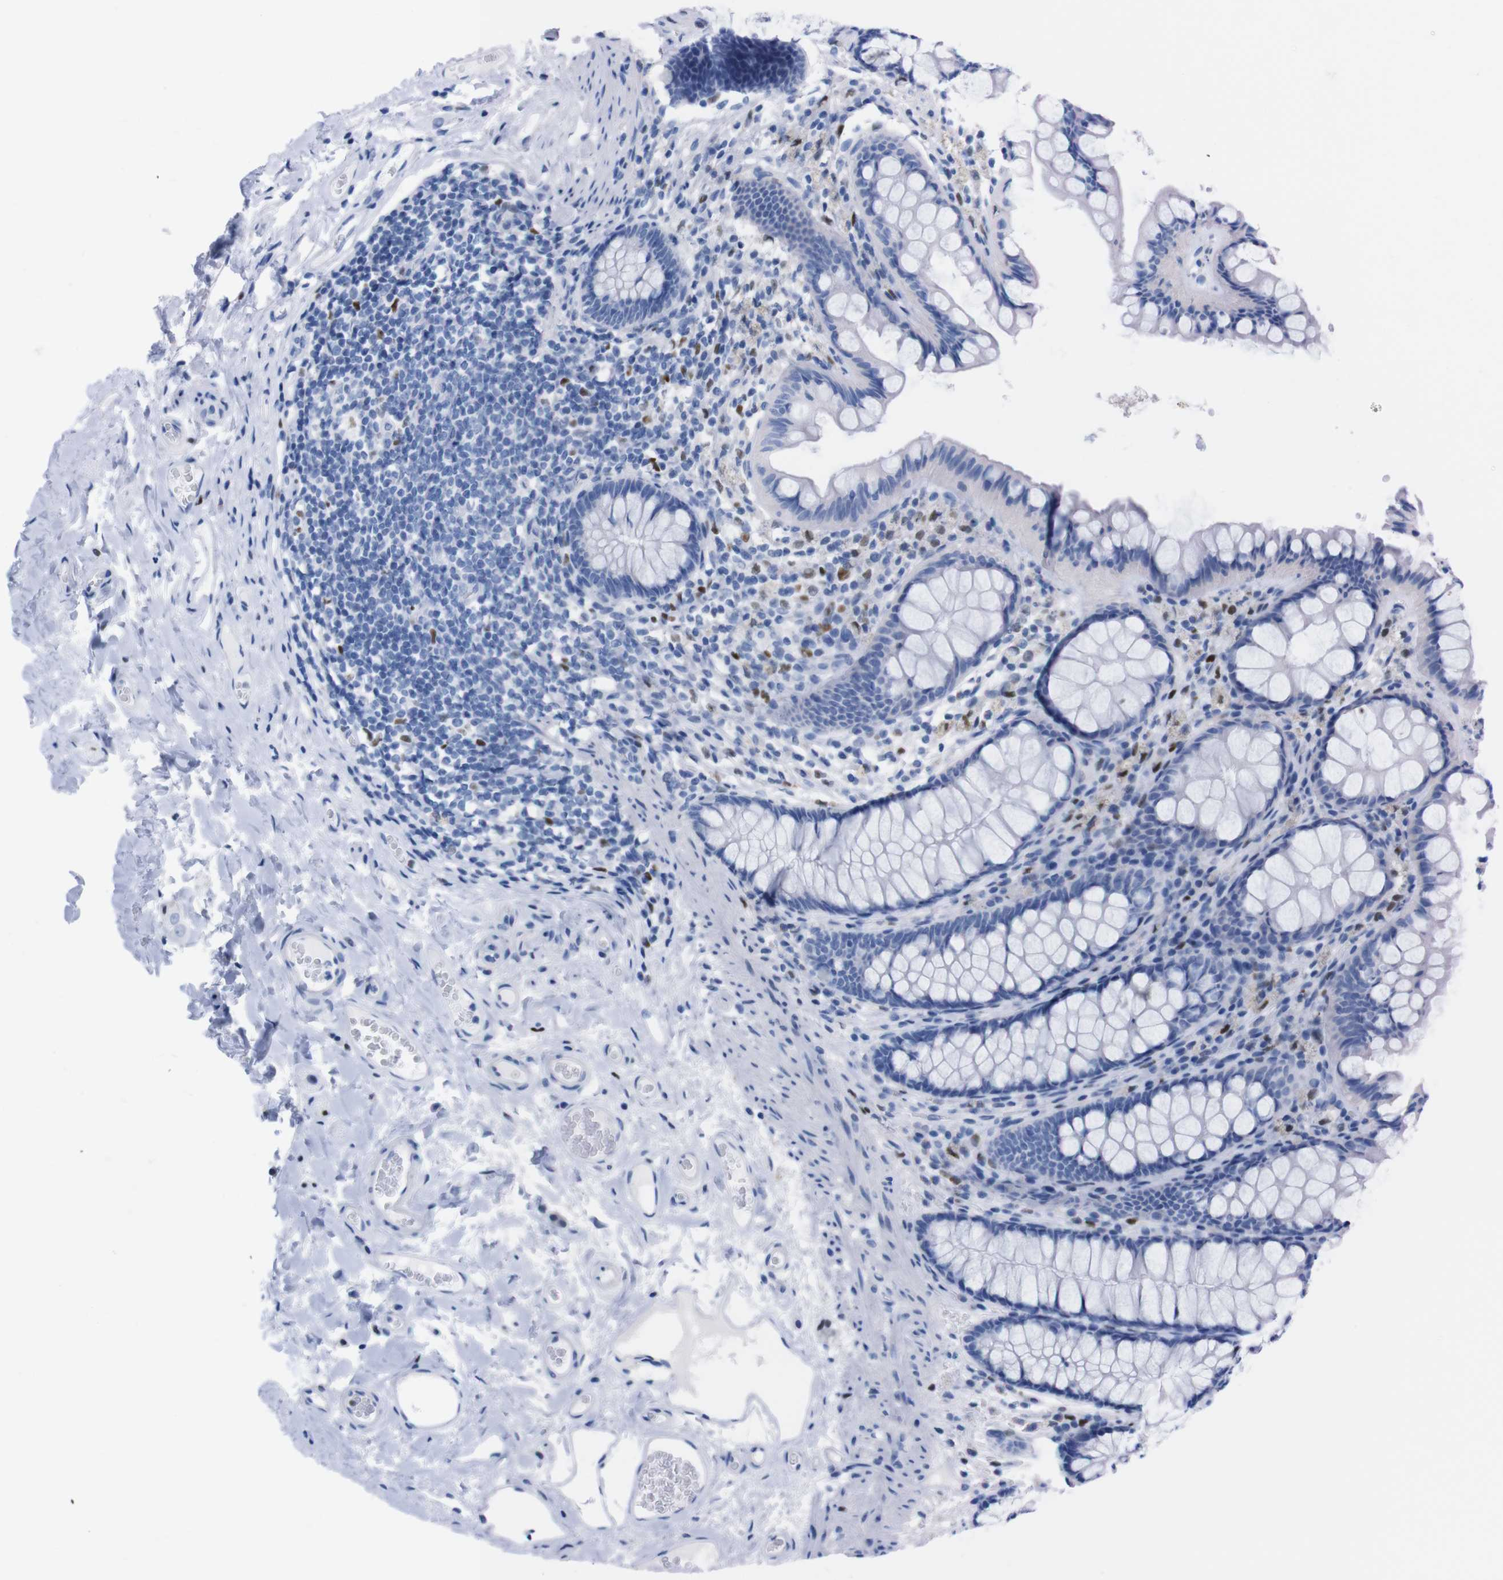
{"staining": {"intensity": "negative", "quantity": "none", "location": "none"}, "tissue": "colon", "cell_type": "Endothelial cells", "image_type": "normal", "snomed": [{"axis": "morphology", "description": "Normal tissue, NOS"}, {"axis": "topography", "description": "Colon"}], "caption": "Immunohistochemistry photomicrograph of unremarkable human colon stained for a protein (brown), which demonstrates no expression in endothelial cells.", "gene": "P2RY12", "patient": {"sex": "female", "age": 55}}